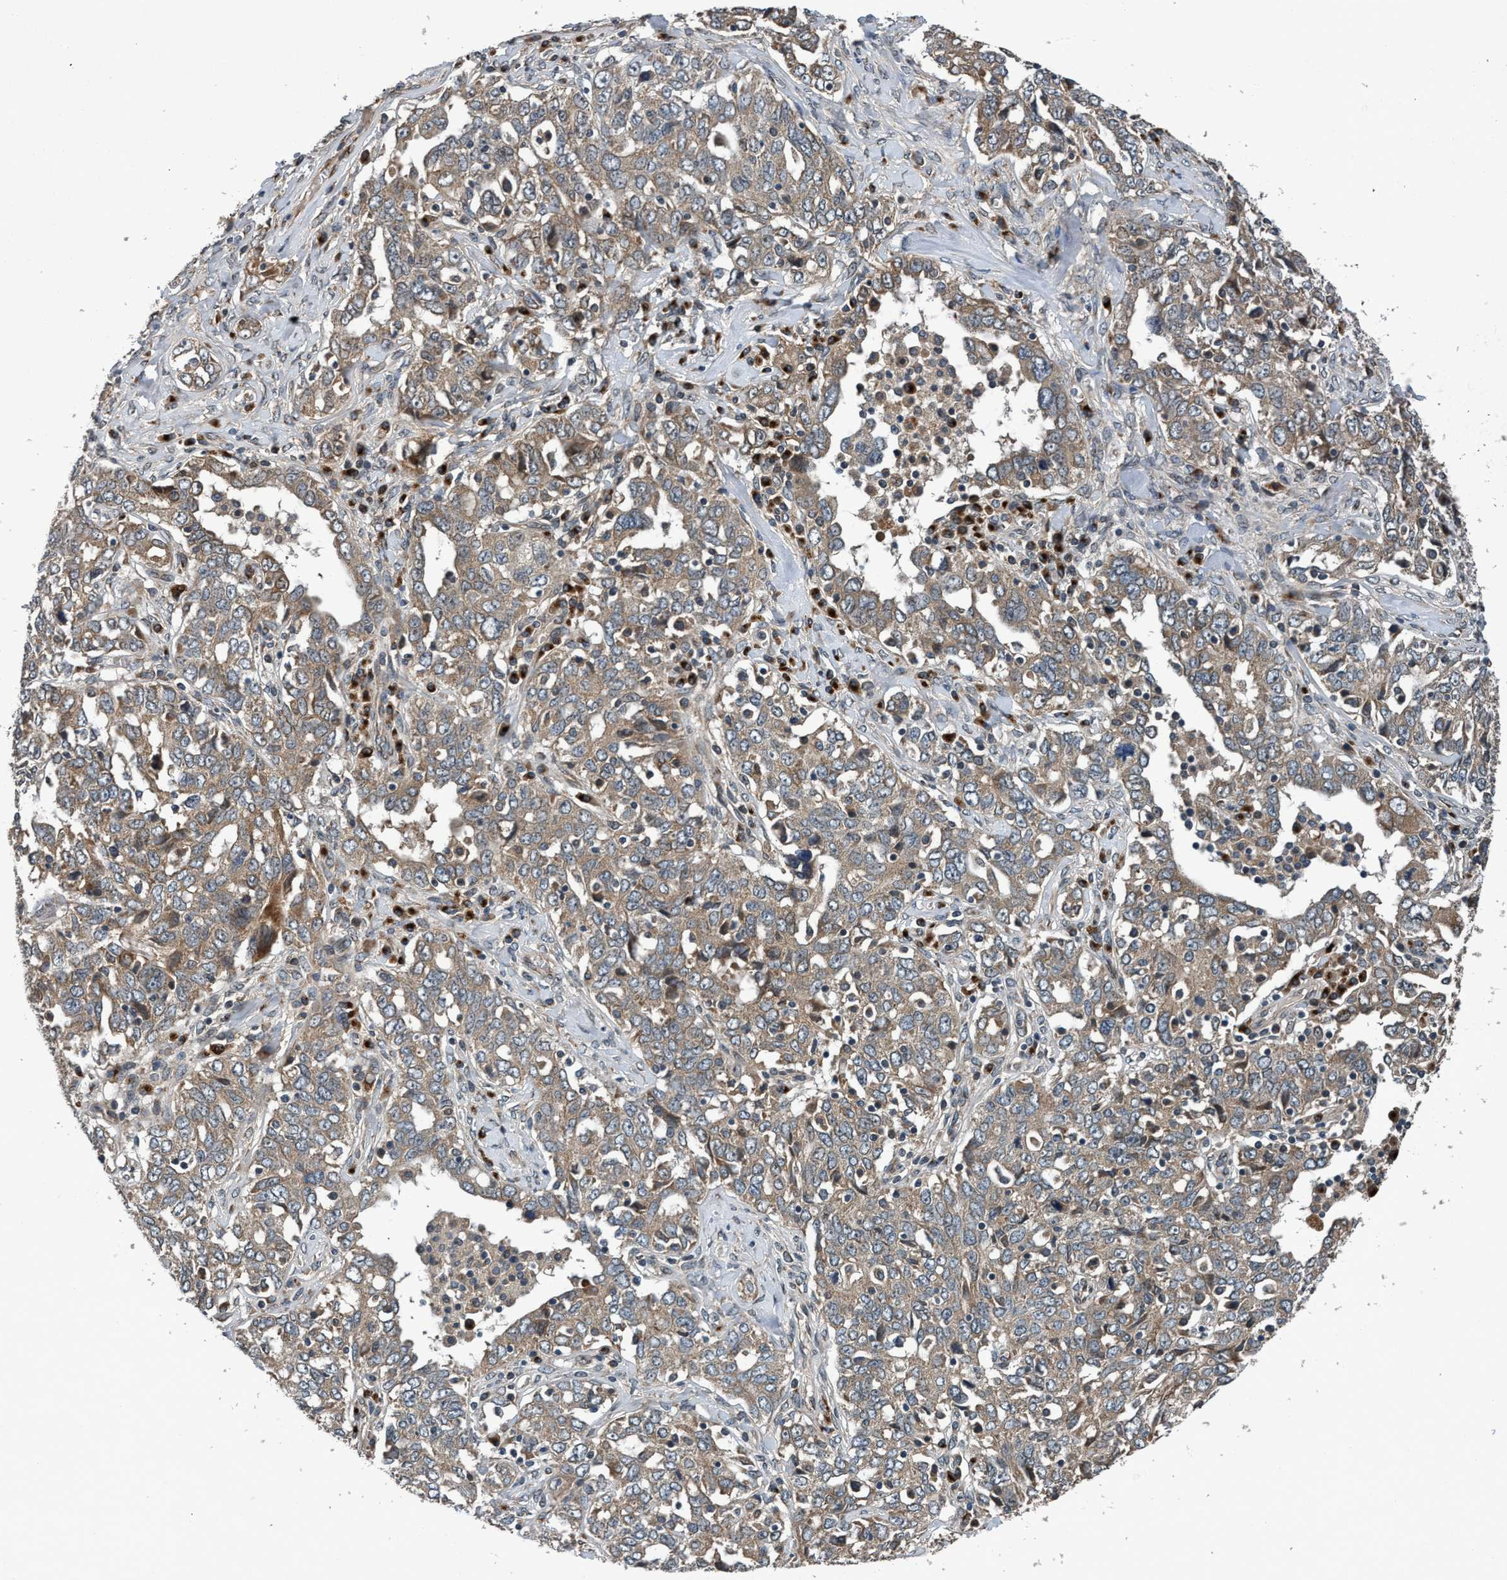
{"staining": {"intensity": "weak", "quantity": ">75%", "location": "cytoplasmic/membranous"}, "tissue": "ovarian cancer", "cell_type": "Tumor cells", "image_type": "cancer", "snomed": [{"axis": "morphology", "description": "Carcinoma, endometroid"}, {"axis": "topography", "description": "Ovary"}], "caption": "Immunohistochemical staining of endometroid carcinoma (ovarian) reveals weak cytoplasmic/membranous protein staining in about >75% of tumor cells.", "gene": "MACC1", "patient": {"sex": "female", "age": 62}}